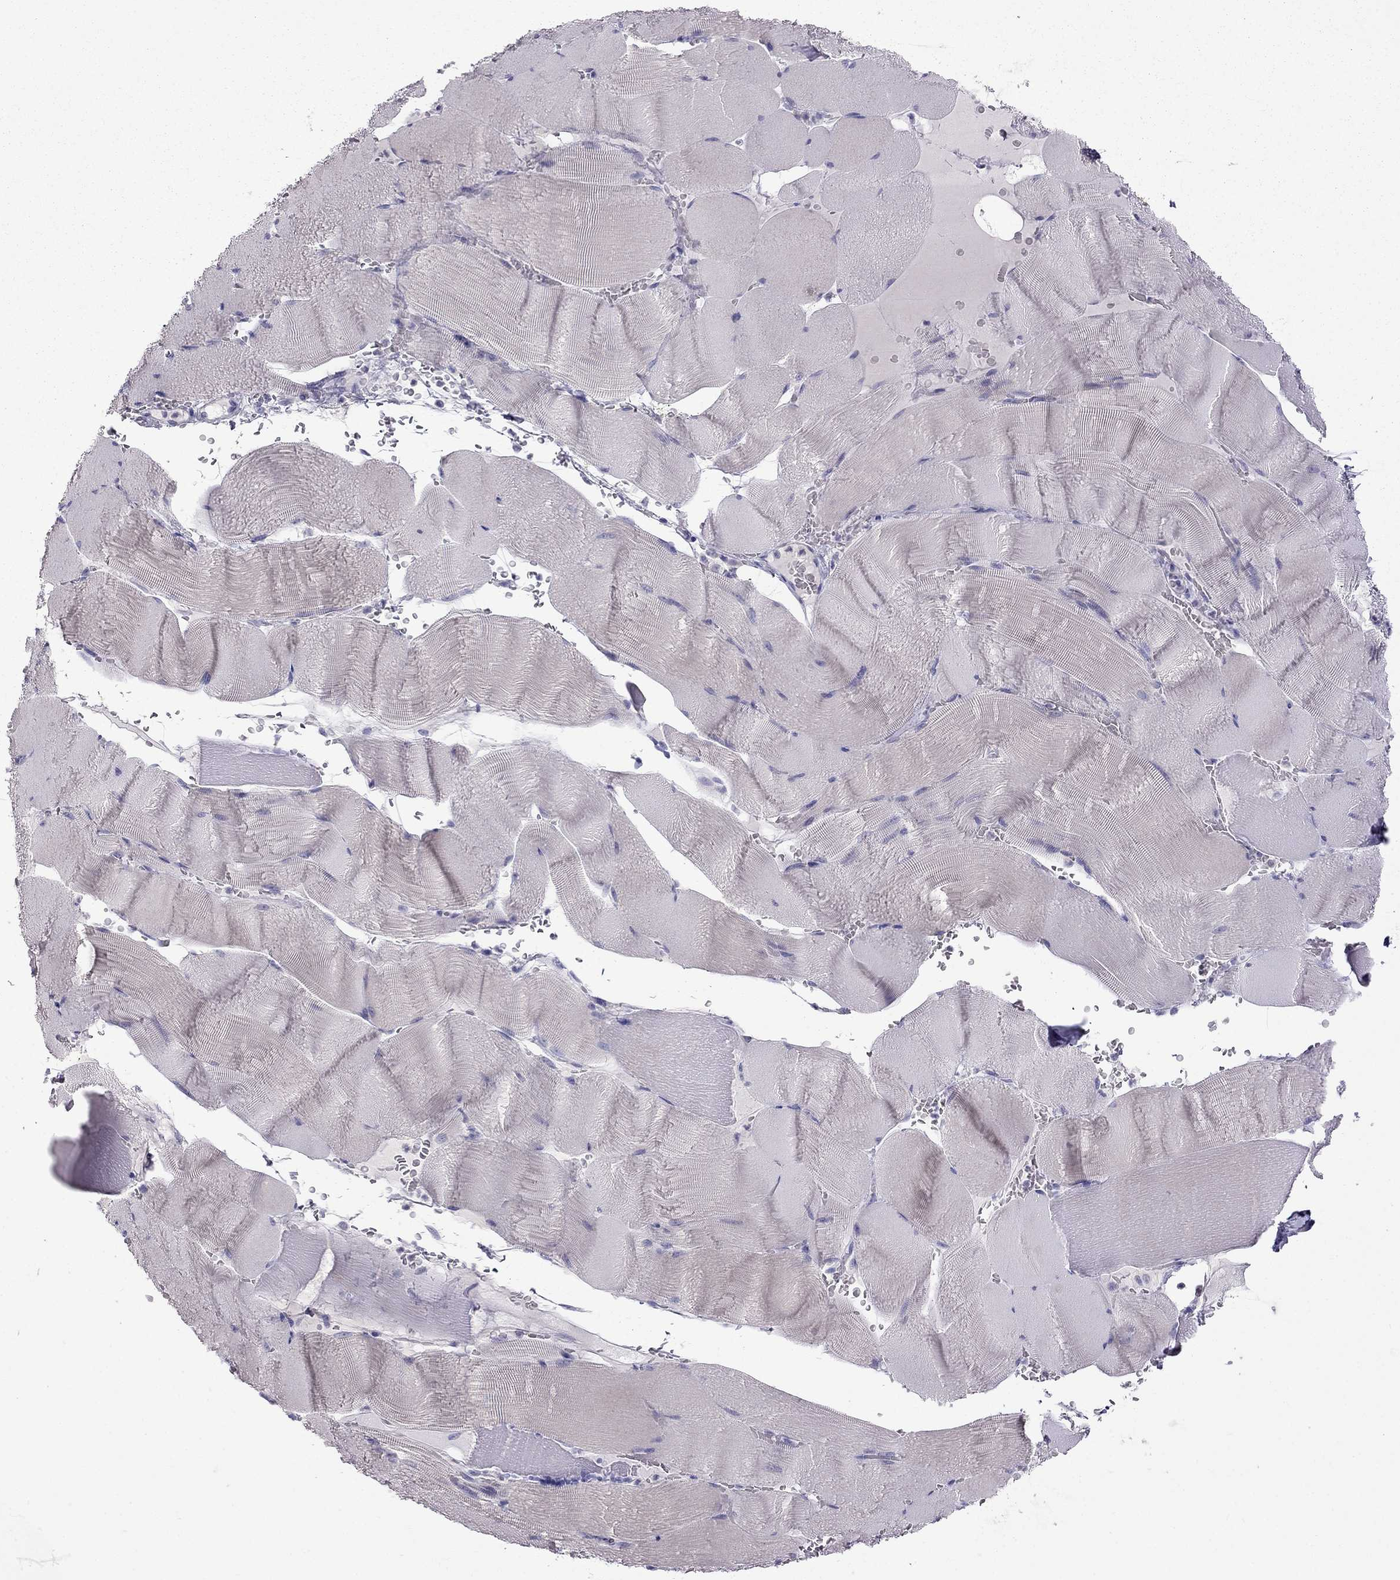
{"staining": {"intensity": "negative", "quantity": "none", "location": "none"}, "tissue": "skeletal muscle", "cell_type": "Myocytes", "image_type": "normal", "snomed": [{"axis": "morphology", "description": "Normal tissue, NOS"}, {"axis": "topography", "description": "Skeletal muscle"}], "caption": "Immunohistochemistry (IHC) micrograph of normal skeletal muscle: skeletal muscle stained with DAB (3,3'-diaminobenzidine) reveals no significant protein expression in myocytes.", "gene": "ERC2", "patient": {"sex": "male", "age": 56}}